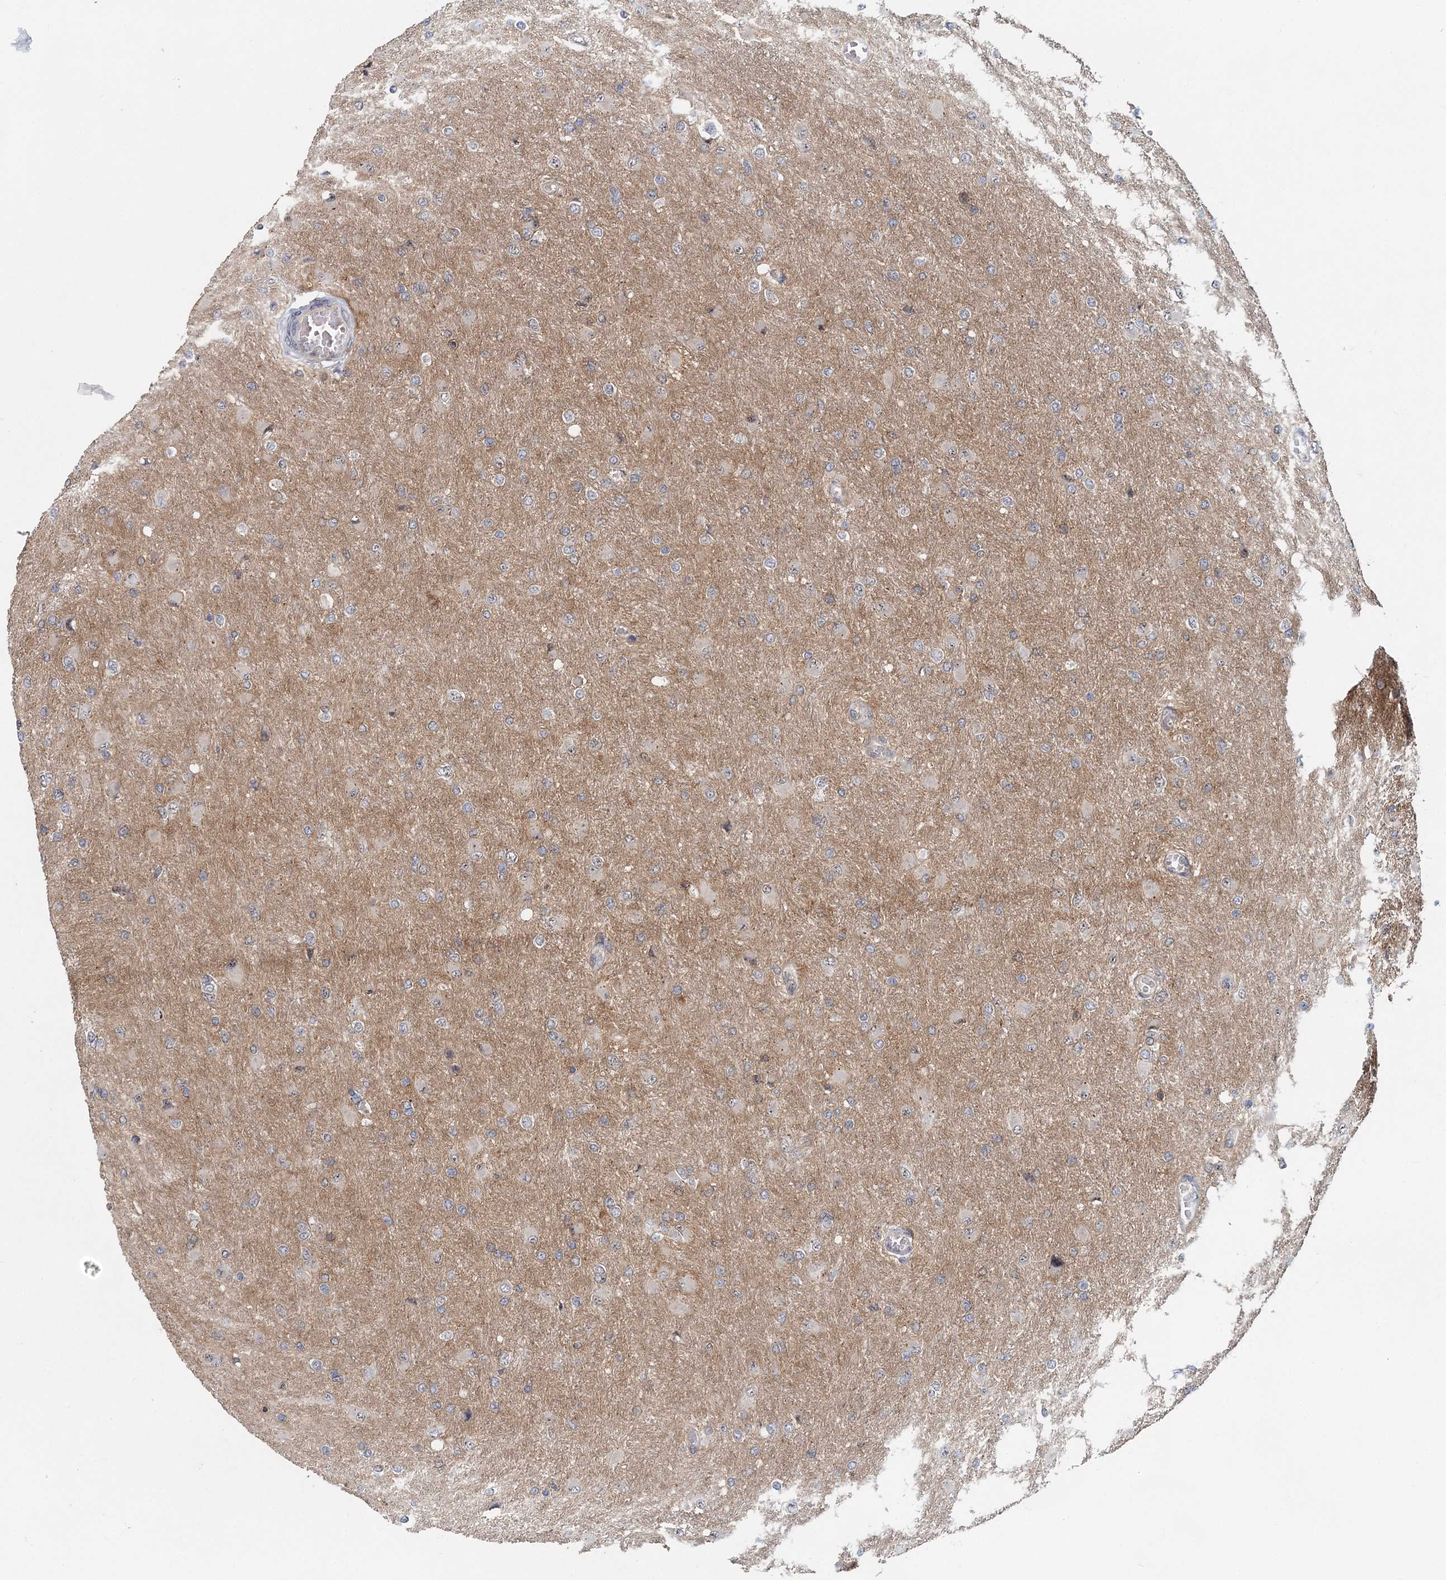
{"staining": {"intensity": "negative", "quantity": "none", "location": "none"}, "tissue": "glioma", "cell_type": "Tumor cells", "image_type": "cancer", "snomed": [{"axis": "morphology", "description": "Glioma, malignant, High grade"}, {"axis": "topography", "description": "Cerebral cortex"}], "caption": "Immunohistochemistry (IHC) micrograph of neoplastic tissue: human malignant high-grade glioma stained with DAB demonstrates no significant protein expression in tumor cells.", "gene": "CDC42SE2", "patient": {"sex": "female", "age": 36}}